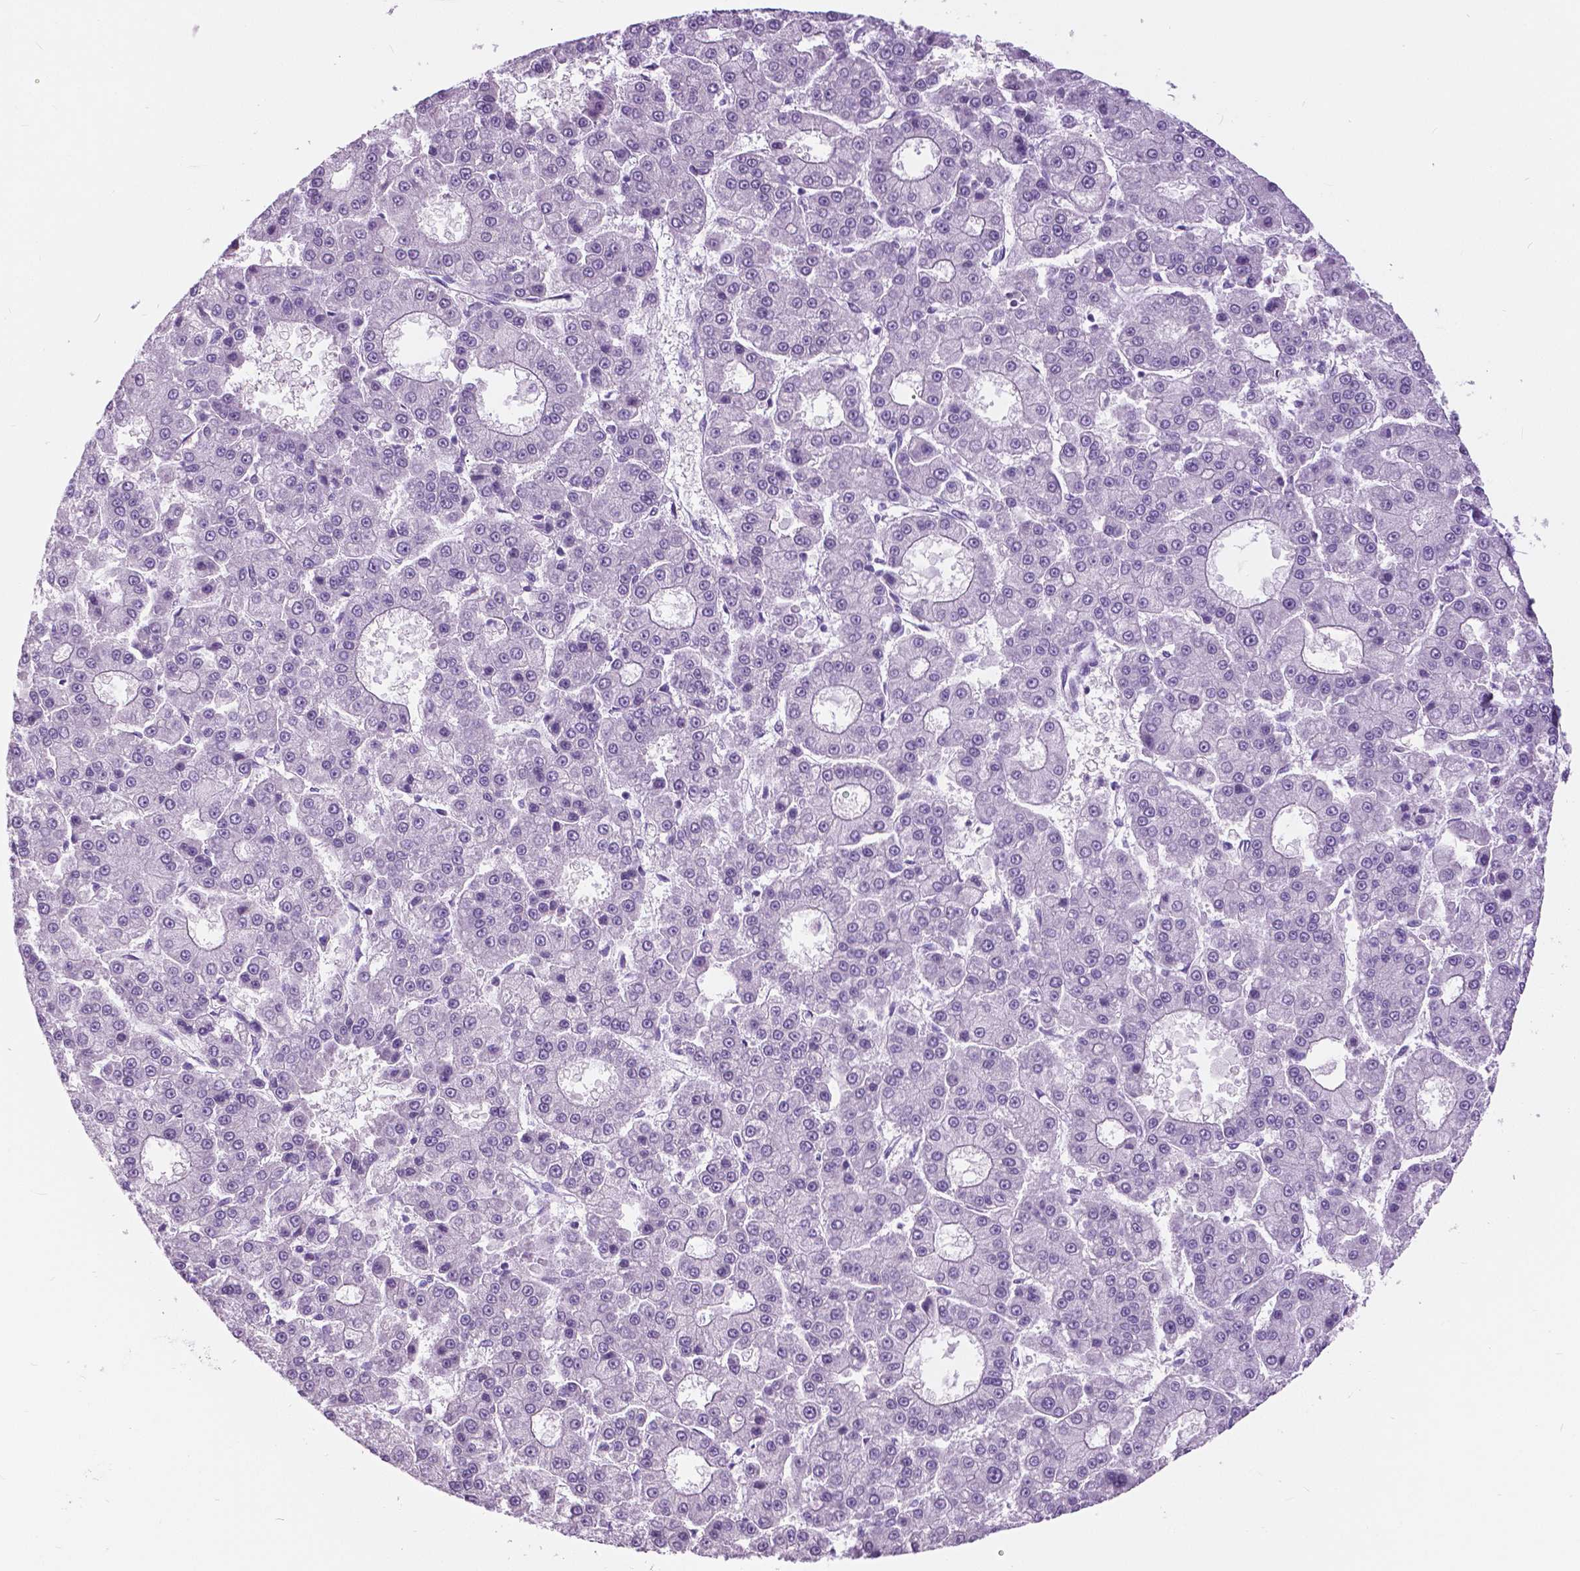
{"staining": {"intensity": "negative", "quantity": "none", "location": "none"}, "tissue": "liver cancer", "cell_type": "Tumor cells", "image_type": "cancer", "snomed": [{"axis": "morphology", "description": "Carcinoma, Hepatocellular, NOS"}, {"axis": "topography", "description": "Liver"}], "caption": "Hepatocellular carcinoma (liver) stained for a protein using immunohistochemistry (IHC) displays no expression tumor cells.", "gene": "MYOM1", "patient": {"sex": "male", "age": 70}}